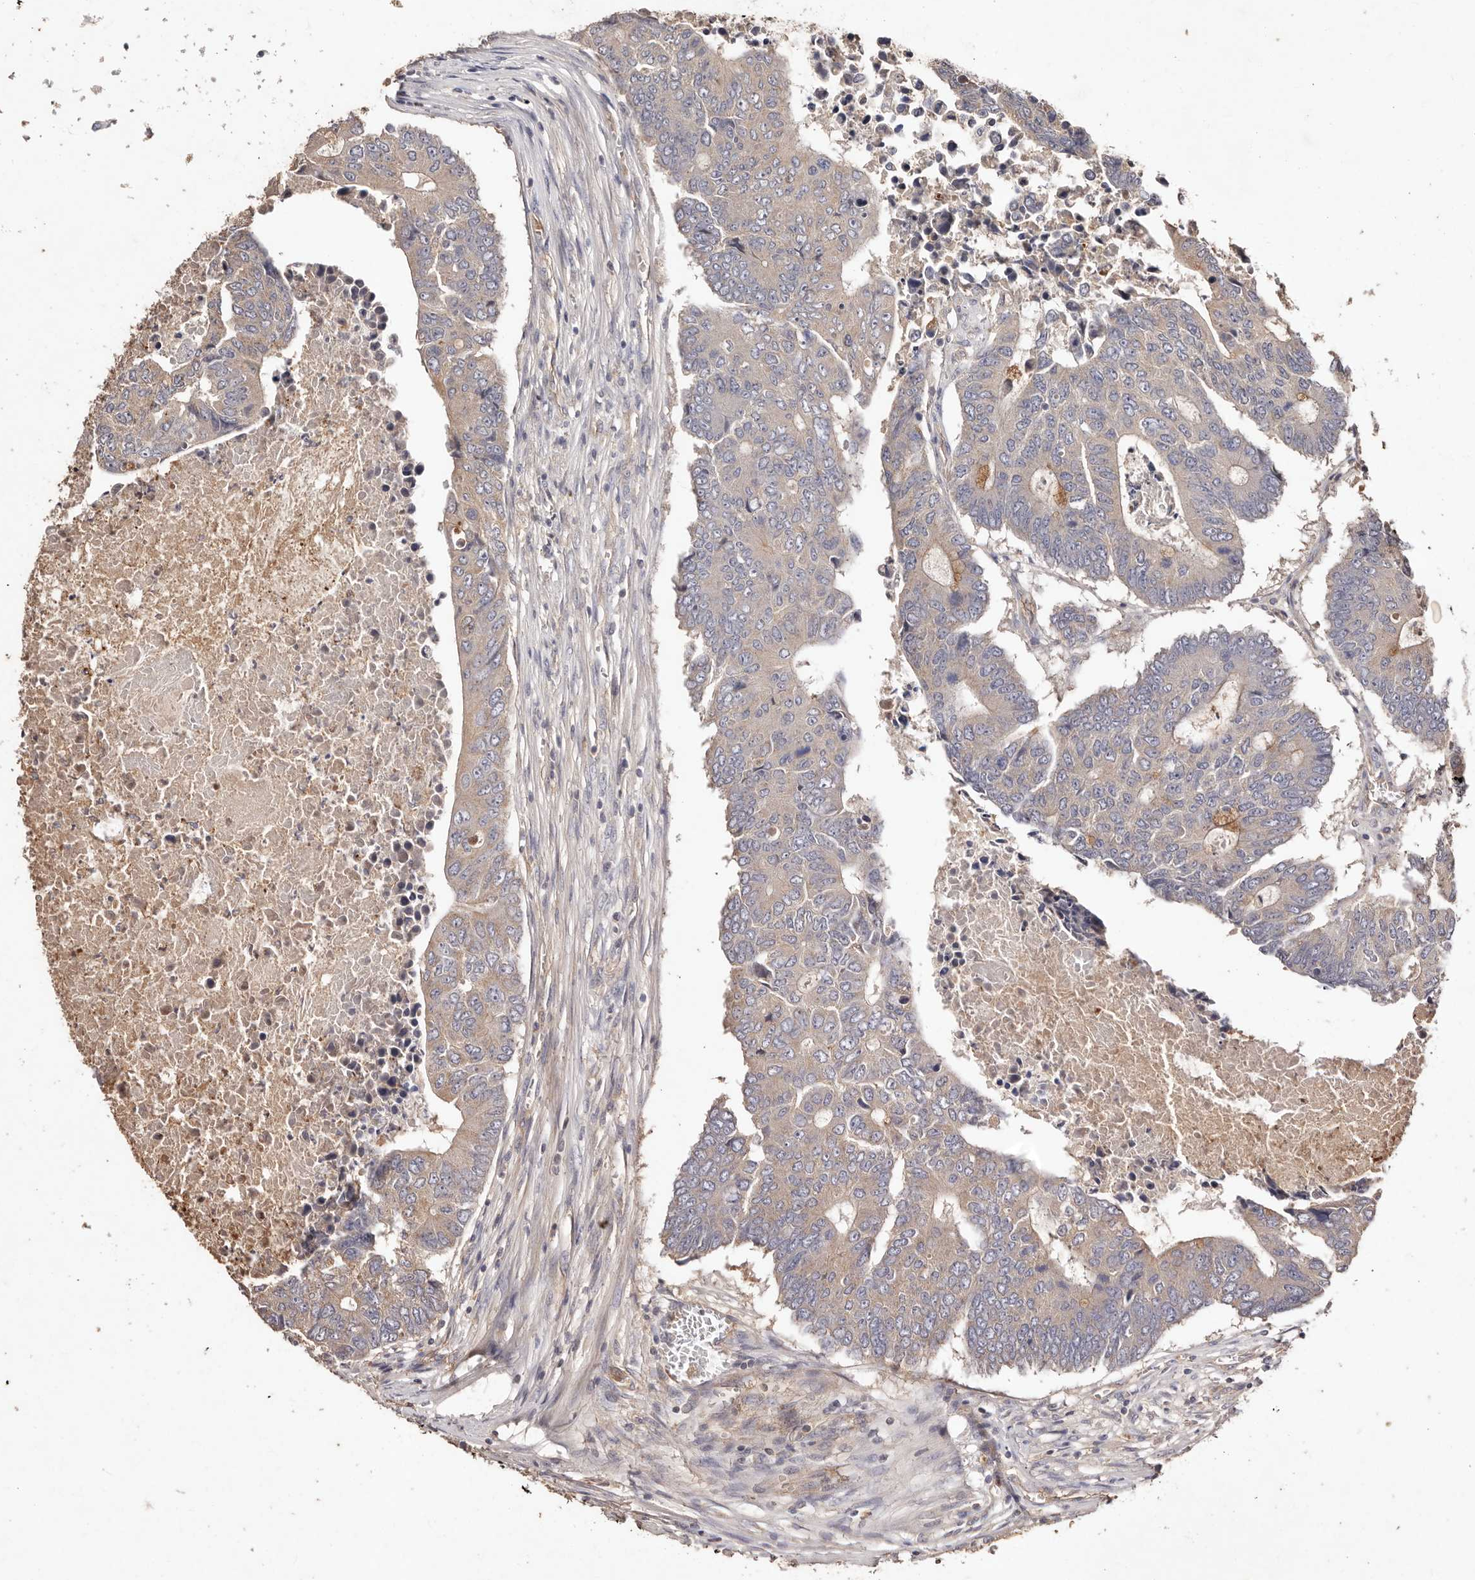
{"staining": {"intensity": "weak", "quantity": "<25%", "location": "cytoplasmic/membranous"}, "tissue": "colorectal cancer", "cell_type": "Tumor cells", "image_type": "cancer", "snomed": [{"axis": "morphology", "description": "Adenocarcinoma, NOS"}, {"axis": "topography", "description": "Colon"}], "caption": "Histopathology image shows no significant protein positivity in tumor cells of colorectal adenocarcinoma. The staining was performed using DAB to visualize the protein expression in brown, while the nuclei were stained in blue with hematoxylin (Magnification: 20x).", "gene": "CCL14", "patient": {"sex": "male", "age": 87}}